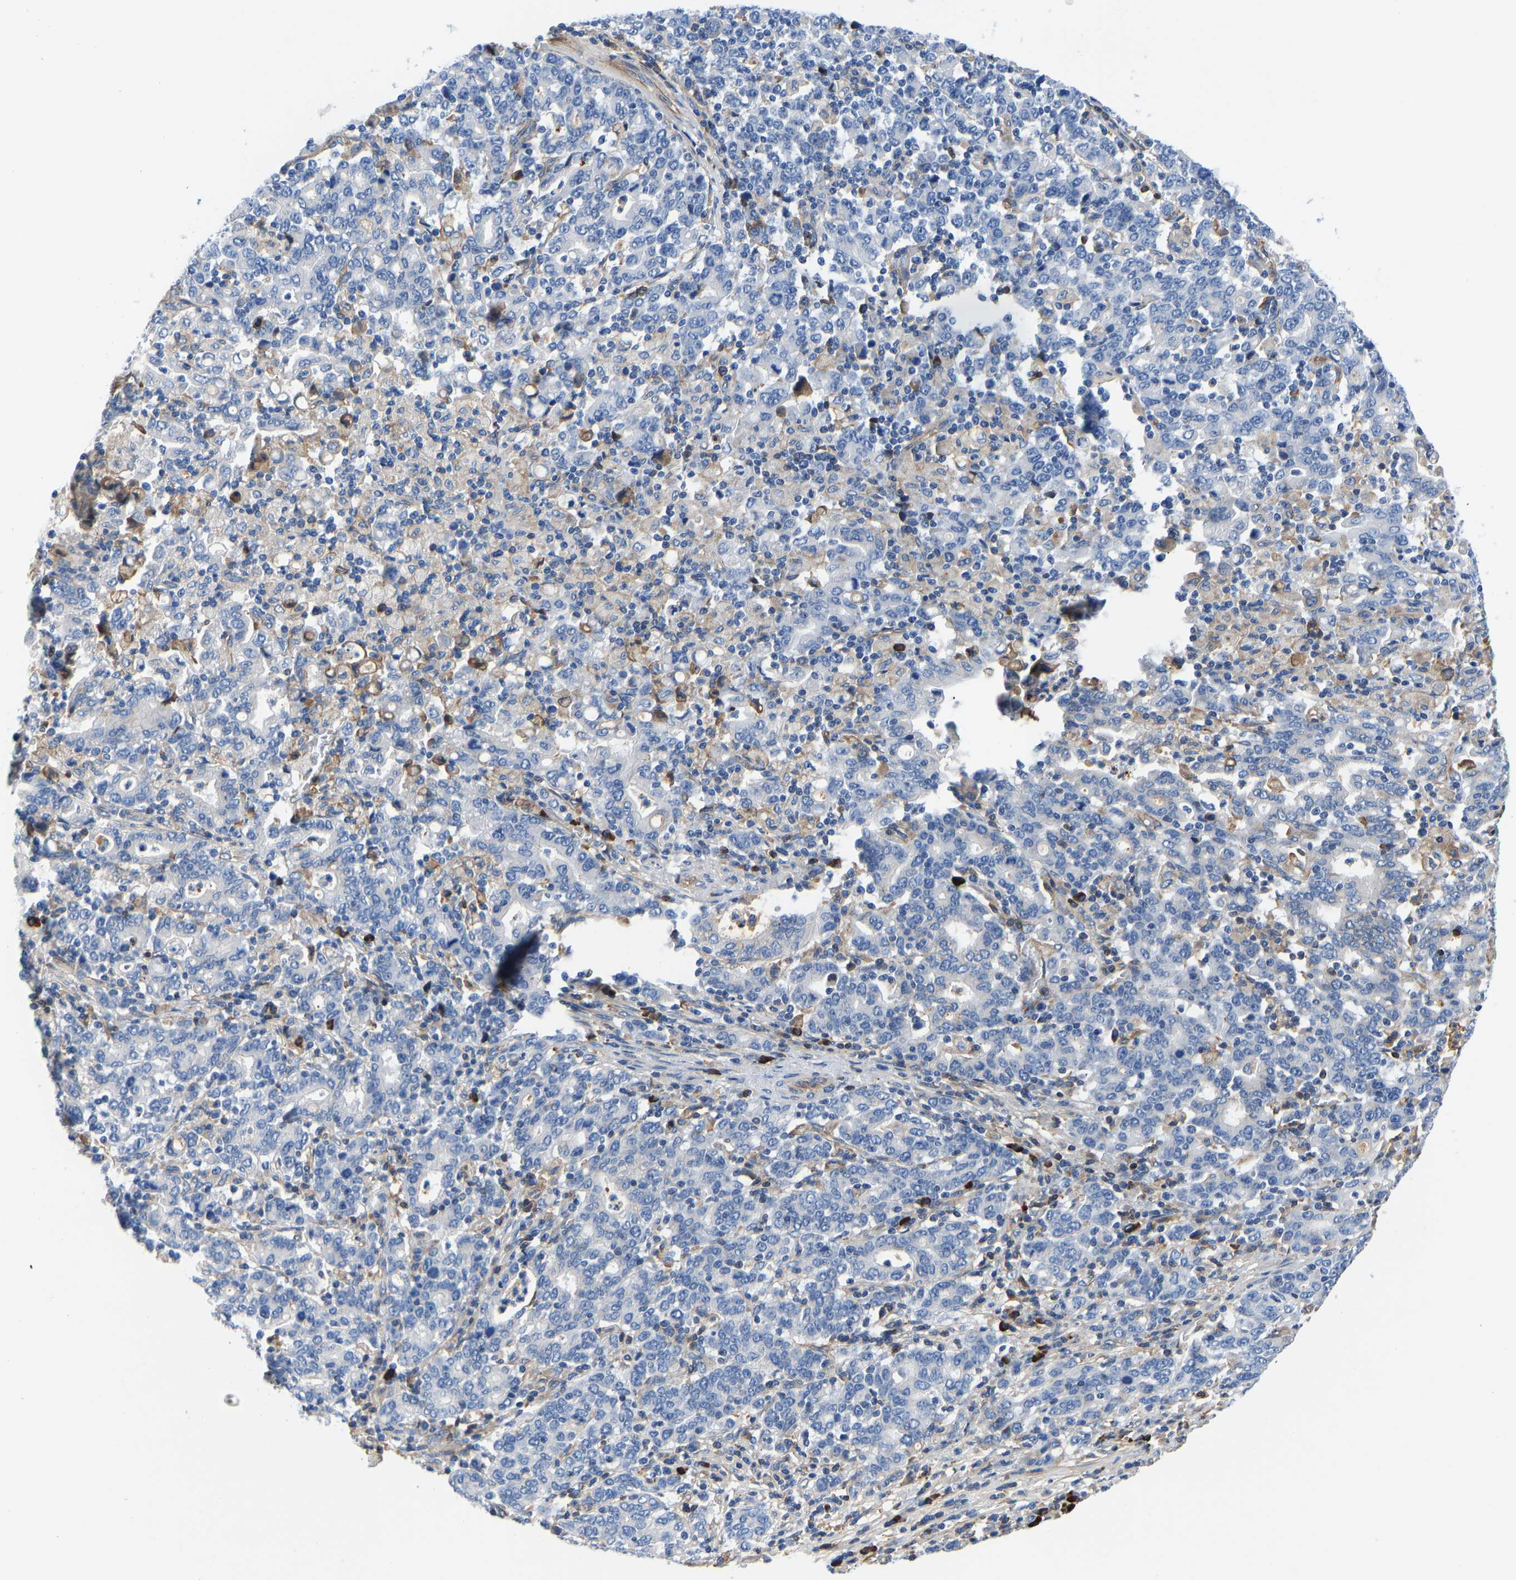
{"staining": {"intensity": "negative", "quantity": "none", "location": "none"}, "tissue": "stomach cancer", "cell_type": "Tumor cells", "image_type": "cancer", "snomed": [{"axis": "morphology", "description": "Adenocarcinoma, NOS"}, {"axis": "topography", "description": "Stomach, upper"}], "caption": "This histopathology image is of stomach adenocarcinoma stained with immunohistochemistry to label a protein in brown with the nuclei are counter-stained blue. There is no expression in tumor cells.", "gene": "HSPG2", "patient": {"sex": "male", "age": 69}}